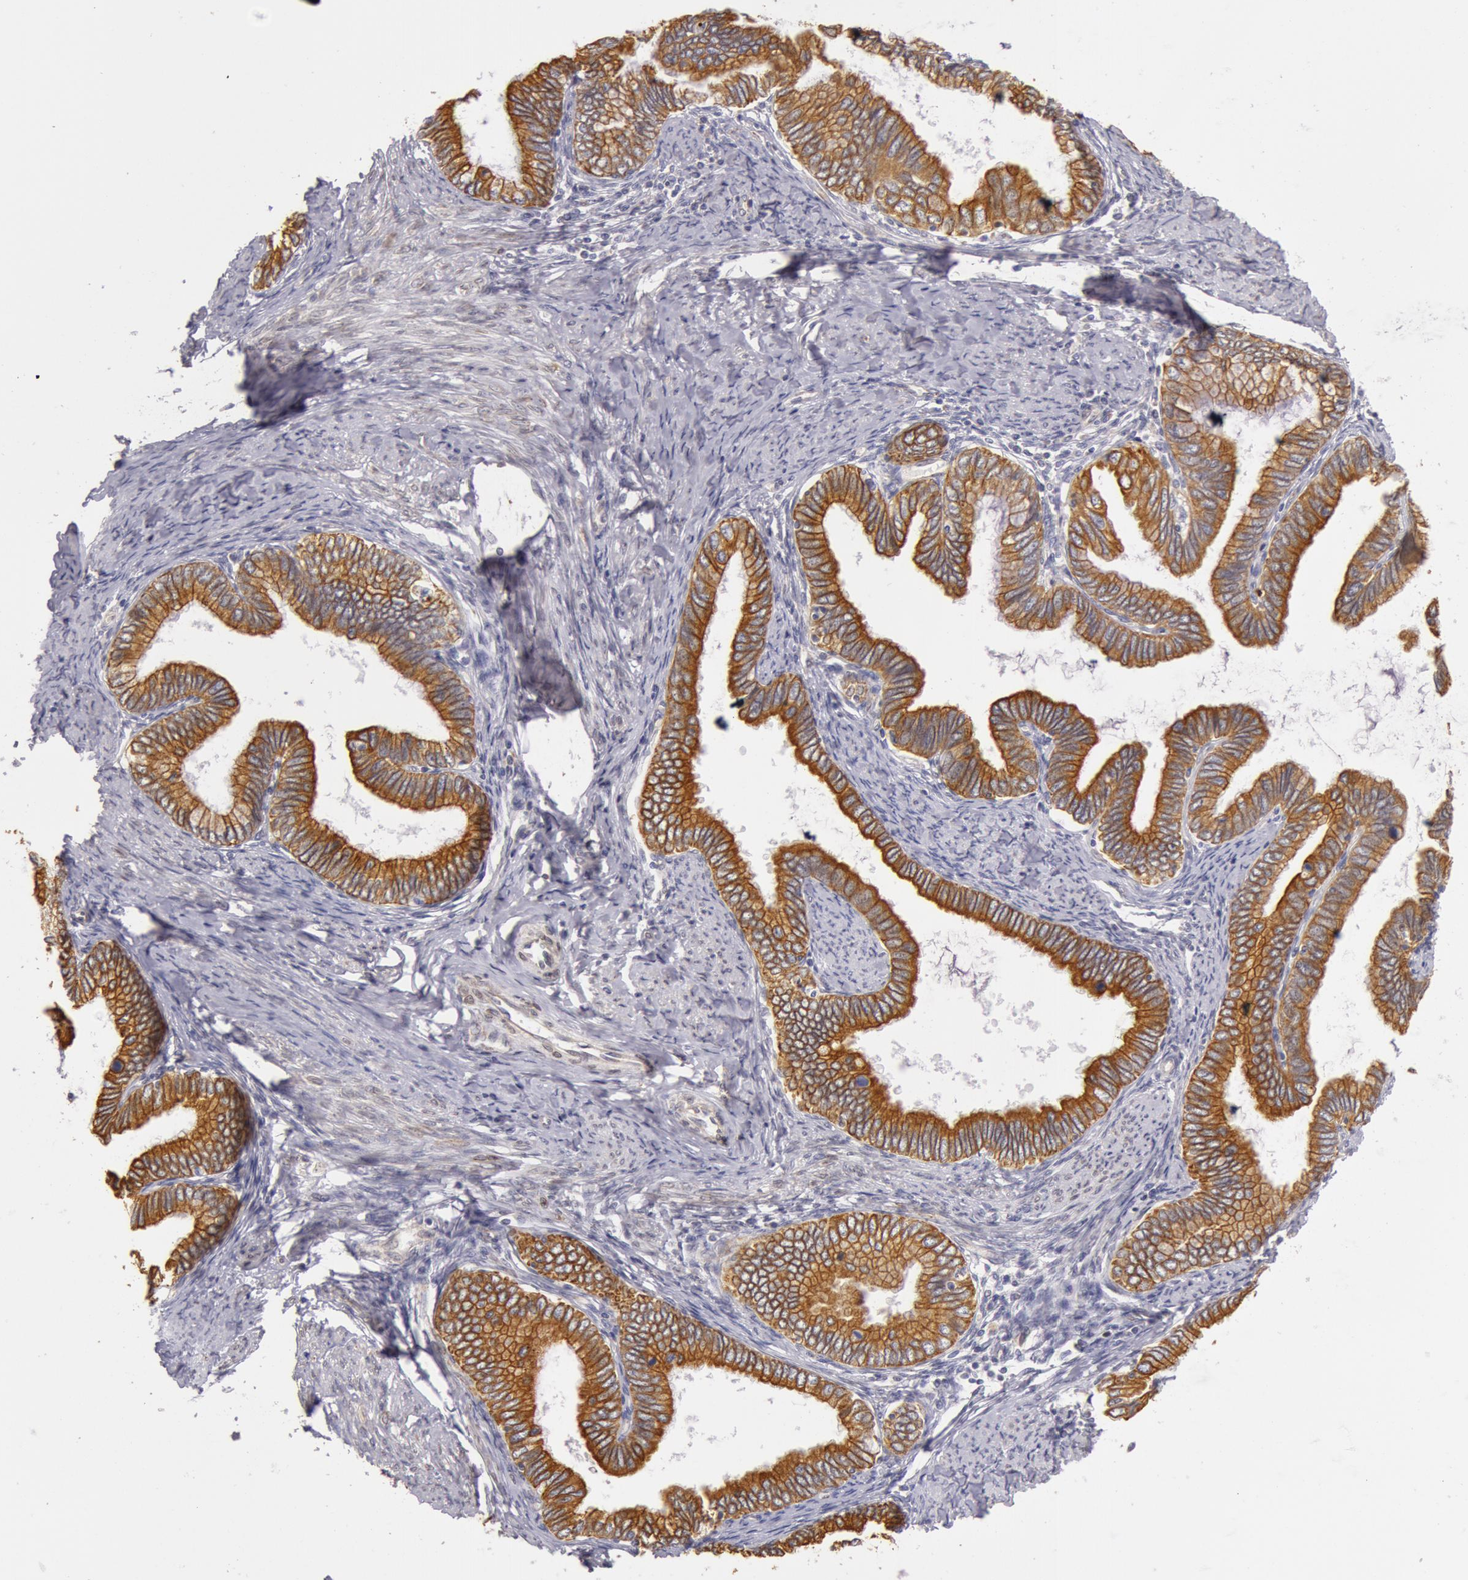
{"staining": {"intensity": "moderate", "quantity": ">75%", "location": "cytoplasmic/membranous"}, "tissue": "cervical cancer", "cell_type": "Tumor cells", "image_type": "cancer", "snomed": [{"axis": "morphology", "description": "Adenocarcinoma, NOS"}, {"axis": "topography", "description": "Cervix"}], "caption": "The image reveals immunohistochemical staining of cervical cancer. There is moderate cytoplasmic/membranous expression is seen in approximately >75% of tumor cells.", "gene": "KRT18", "patient": {"sex": "female", "age": 49}}